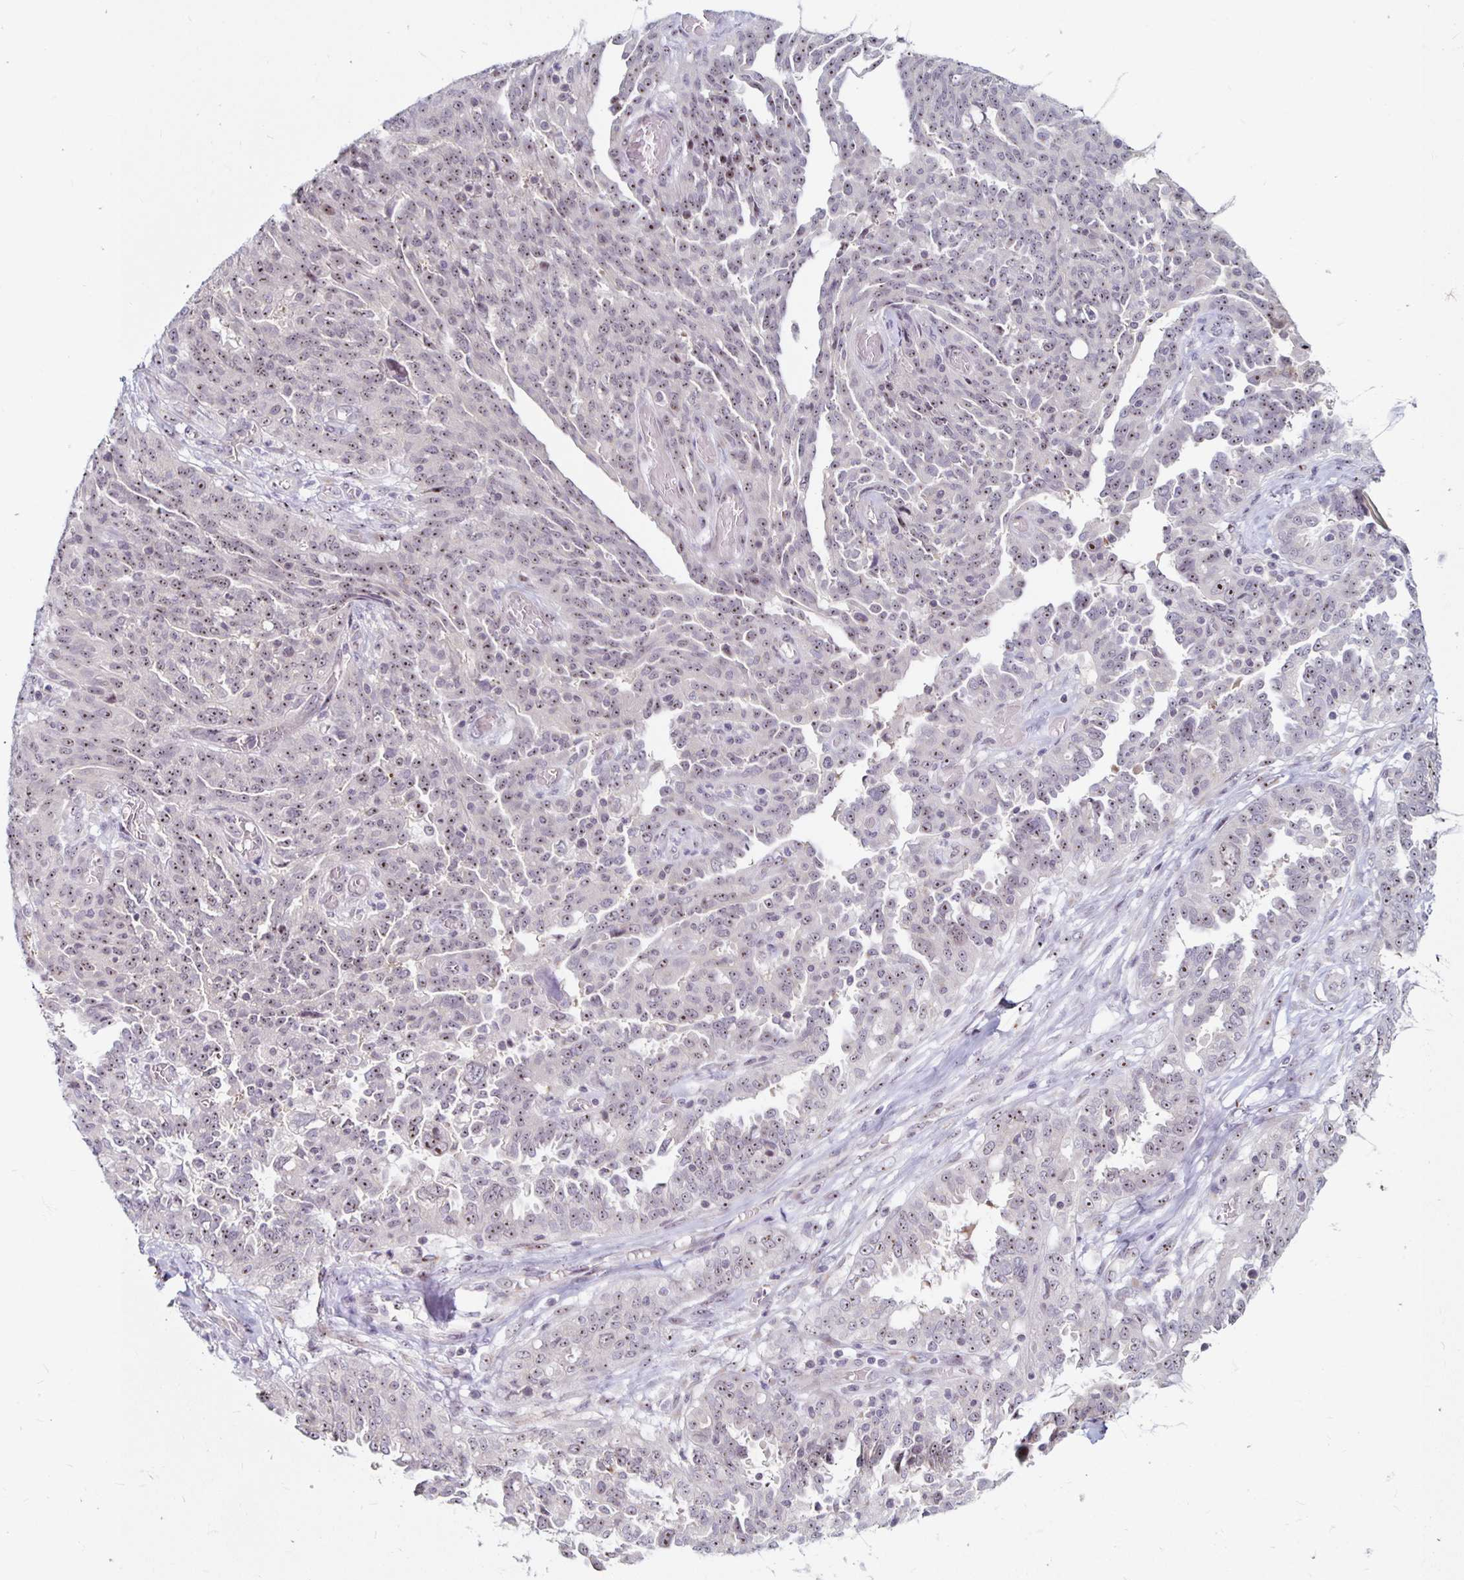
{"staining": {"intensity": "moderate", "quantity": ">75%", "location": "nuclear"}, "tissue": "ovarian cancer", "cell_type": "Tumor cells", "image_type": "cancer", "snomed": [{"axis": "morphology", "description": "Cystadenocarcinoma, serous, NOS"}, {"axis": "topography", "description": "Ovary"}], "caption": "Approximately >75% of tumor cells in ovarian cancer show moderate nuclear protein expression as visualized by brown immunohistochemical staining.", "gene": "NUP85", "patient": {"sex": "female", "age": 67}}